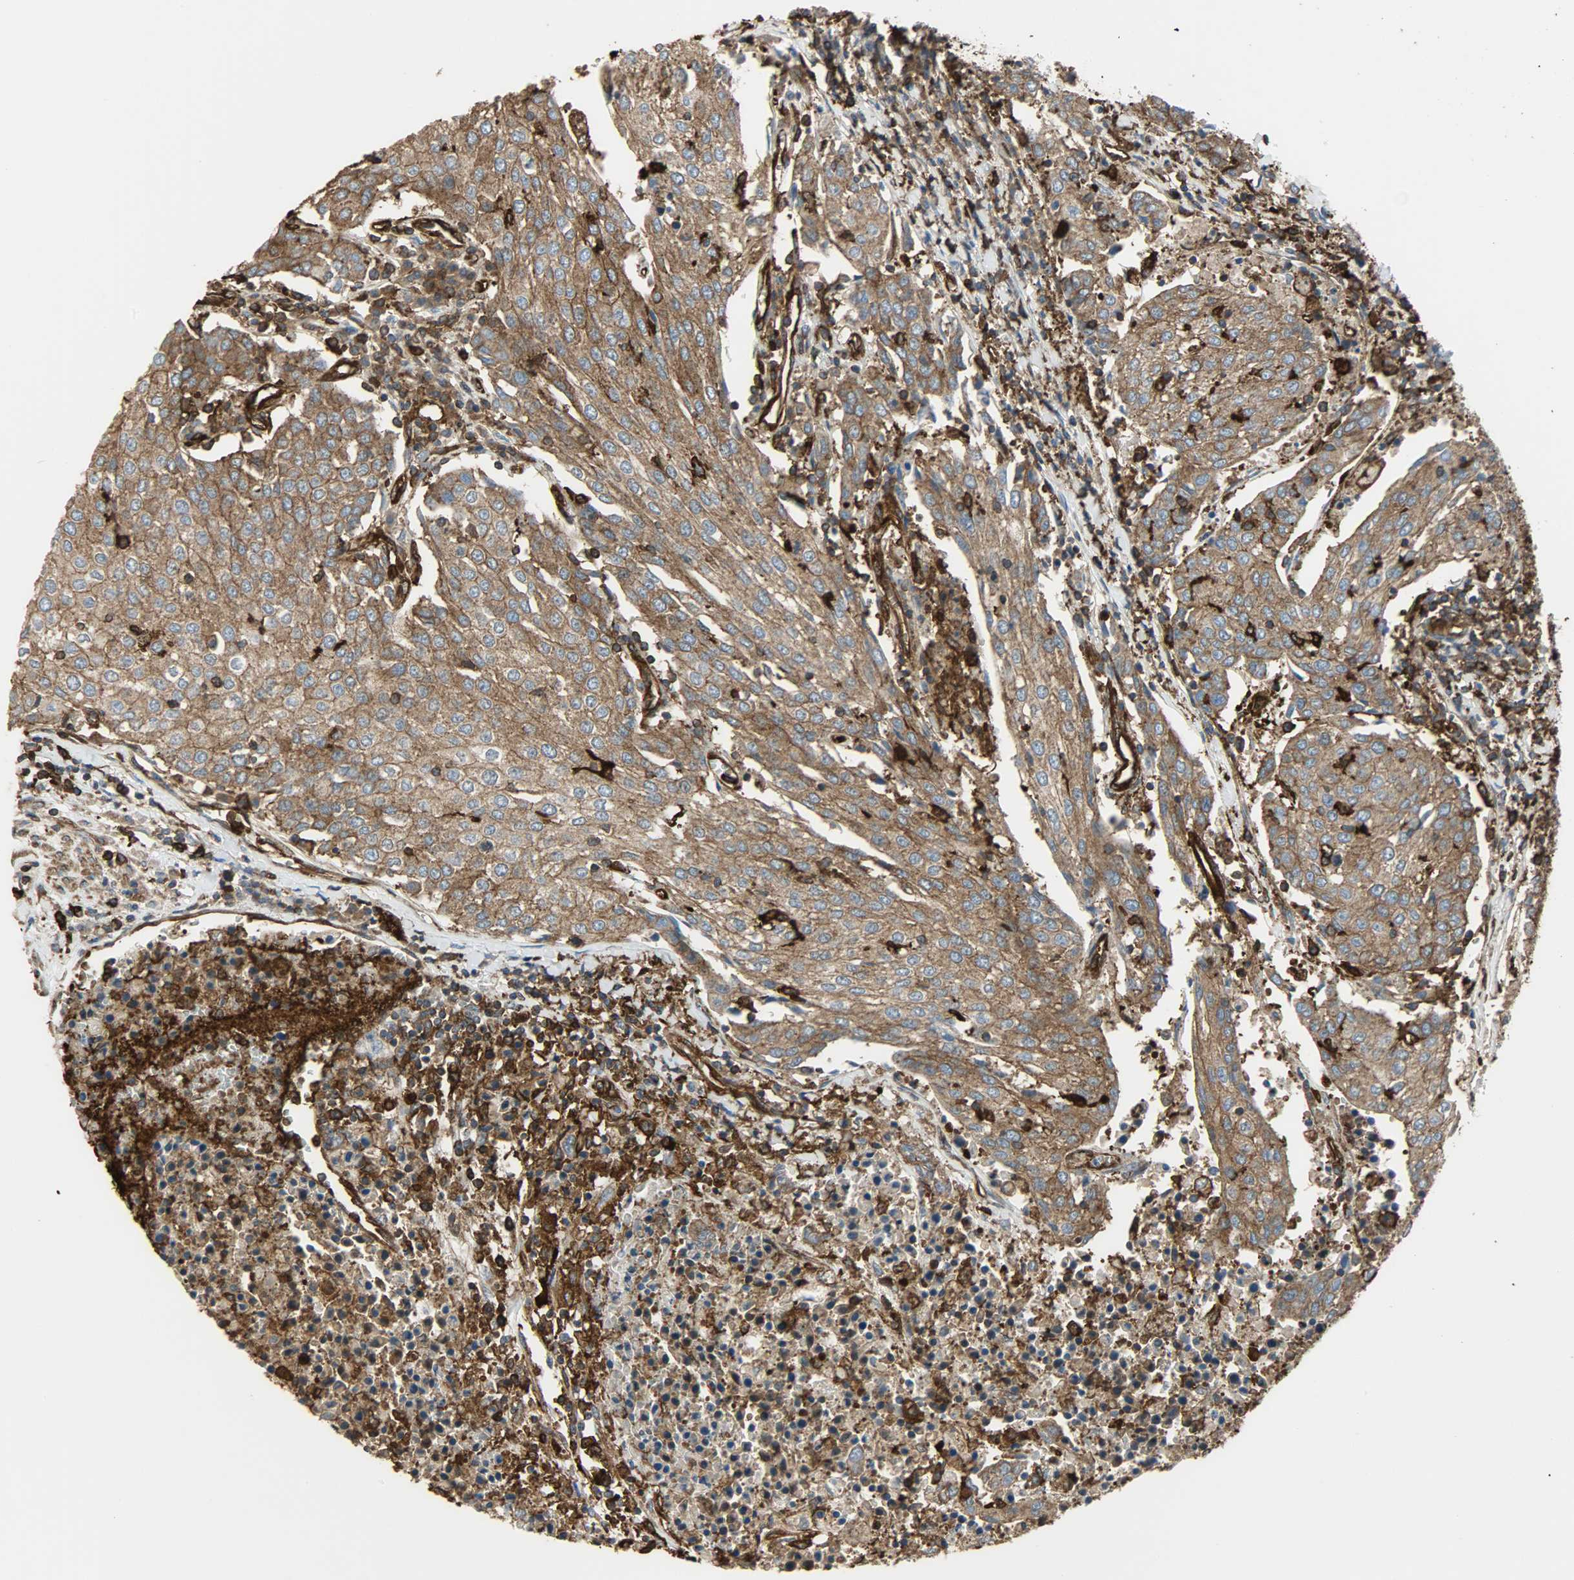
{"staining": {"intensity": "moderate", "quantity": ">75%", "location": "cytoplasmic/membranous"}, "tissue": "urothelial cancer", "cell_type": "Tumor cells", "image_type": "cancer", "snomed": [{"axis": "morphology", "description": "Urothelial carcinoma, High grade"}, {"axis": "topography", "description": "Urinary bladder"}], "caption": "Protein staining by immunohistochemistry reveals moderate cytoplasmic/membranous positivity in approximately >75% of tumor cells in high-grade urothelial carcinoma.", "gene": "VASP", "patient": {"sex": "female", "age": 85}}